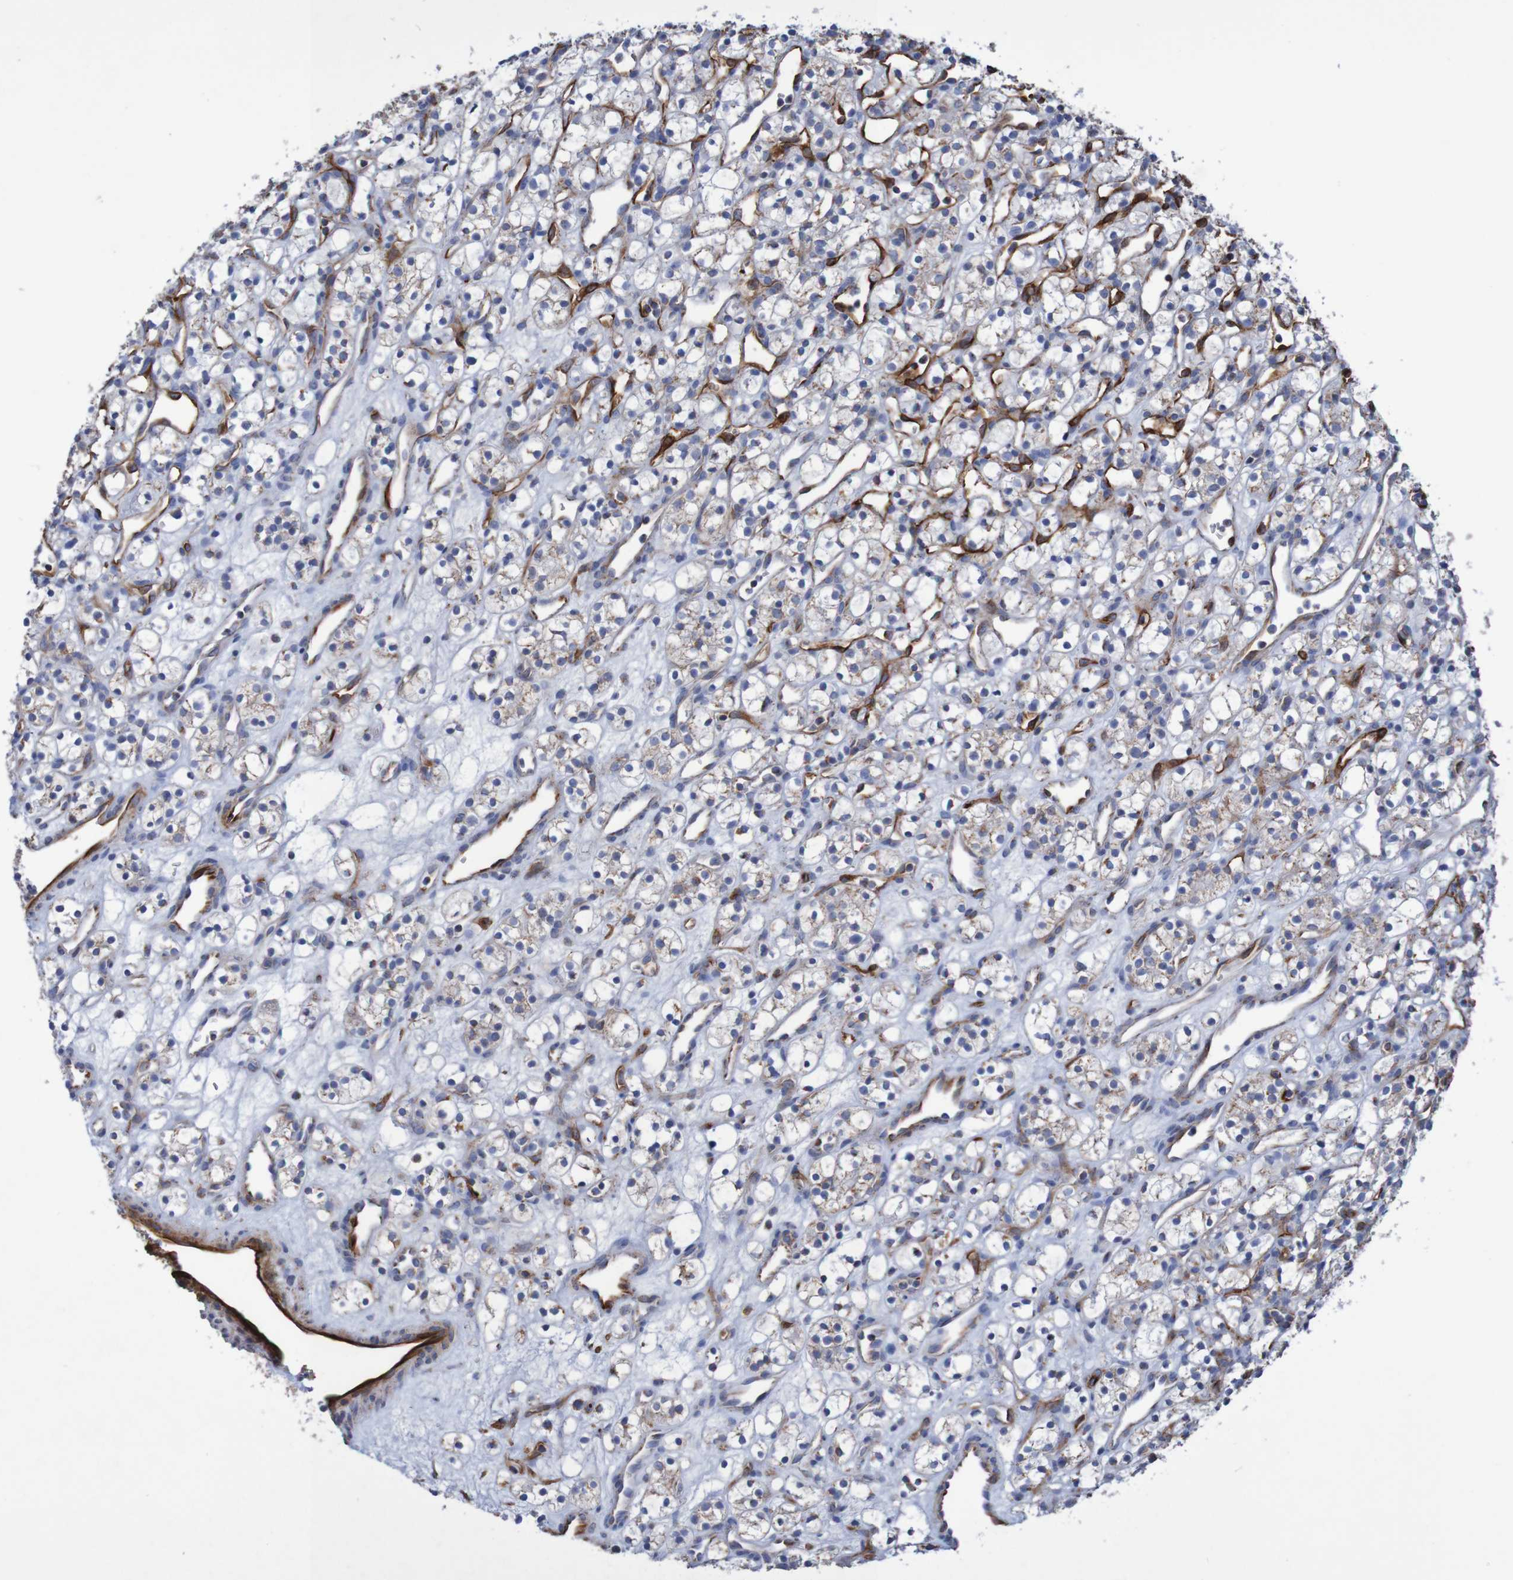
{"staining": {"intensity": "weak", "quantity": "<25%", "location": "cytoplasmic/membranous"}, "tissue": "renal cancer", "cell_type": "Tumor cells", "image_type": "cancer", "snomed": [{"axis": "morphology", "description": "Adenocarcinoma, NOS"}, {"axis": "topography", "description": "Kidney"}], "caption": "The photomicrograph displays no significant positivity in tumor cells of renal cancer.", "gene": "MMEL1", "patient": {"sex": "female", "age": 60}}